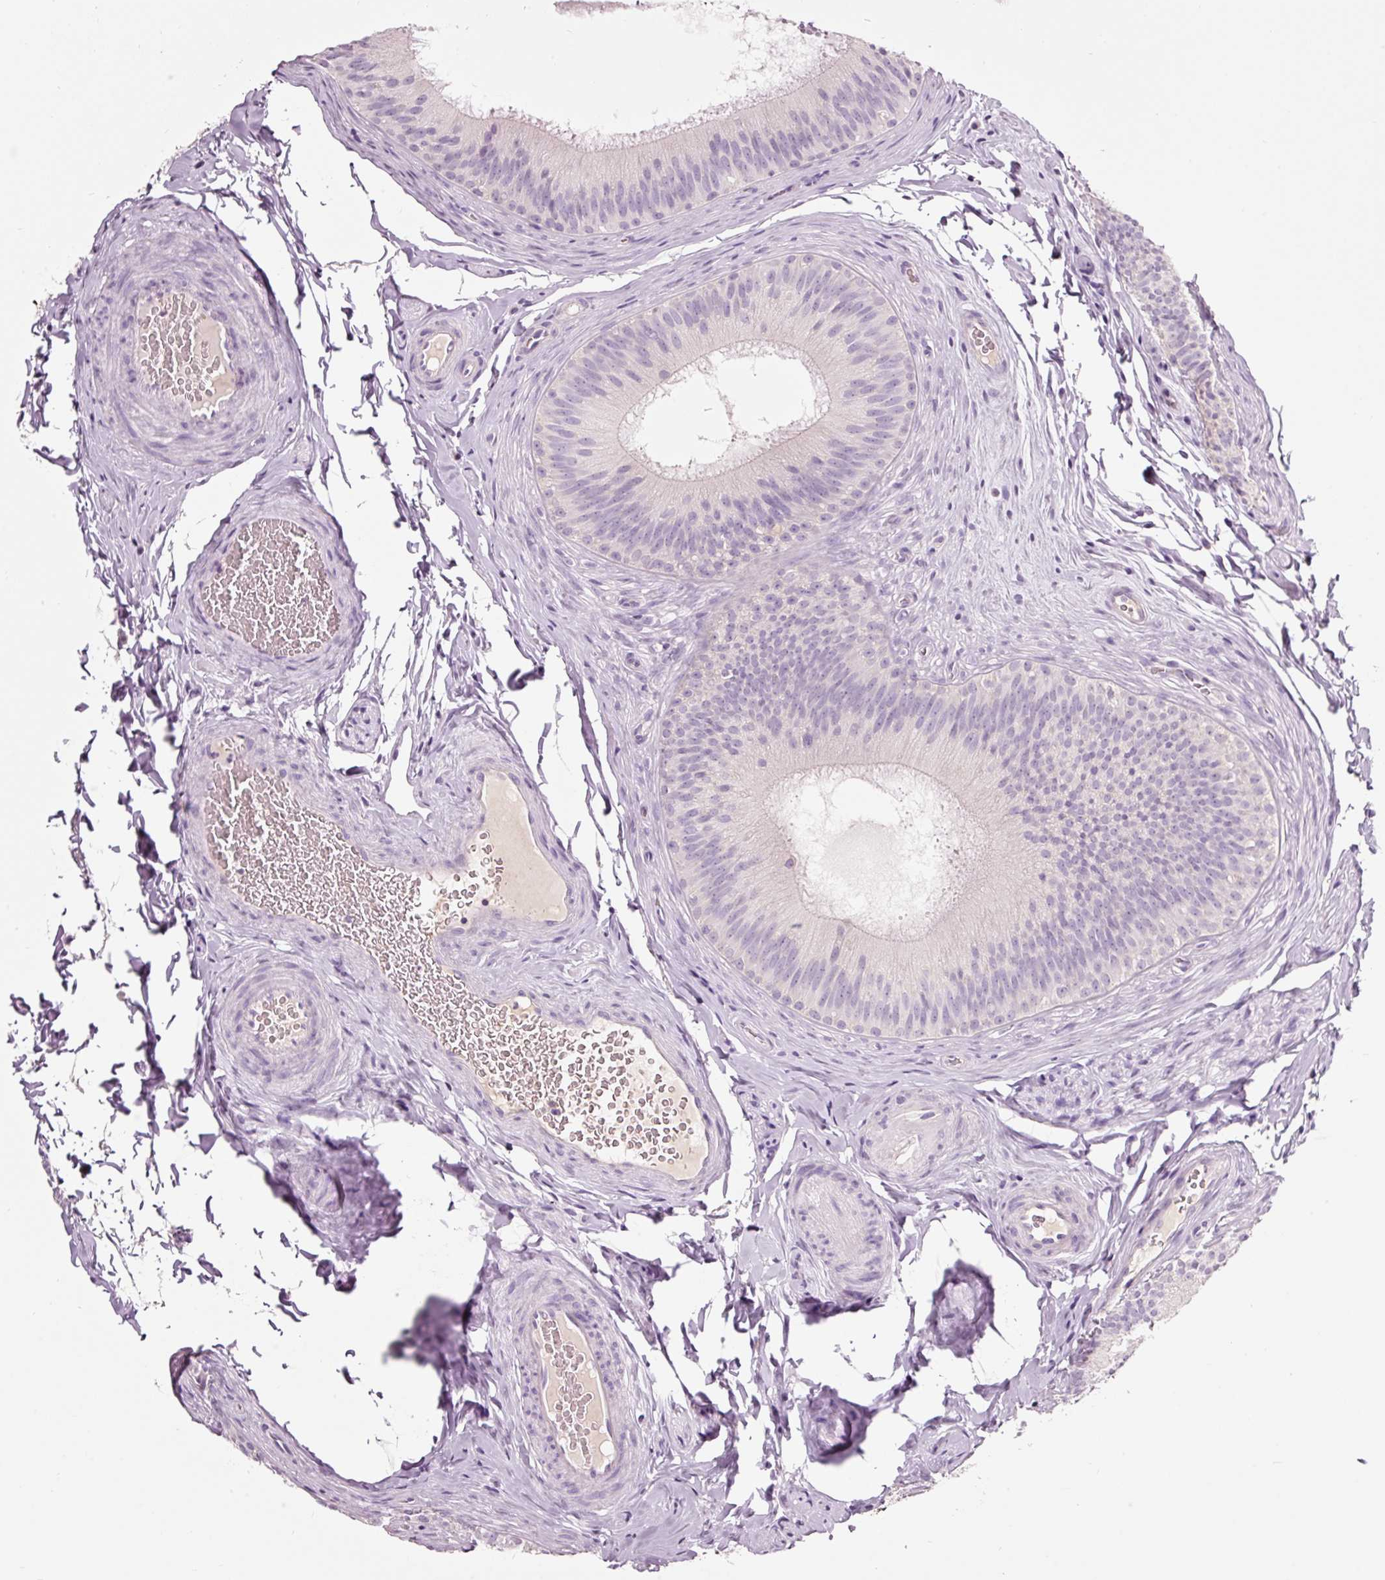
{"staining": {"intensity": "moderate", "quantity": "<25%", "location": "cytoplasmic/membranous"}, "tissue": "epididymis", "cell_type": "Glandular cells", "image_type": "normal", "snomed": [{"axis": "morphology", "description": "Normal tissue, NOS"}, {"axis": "topography", "description": "Epididymis"}], "caption": "Immunohistochemical staining of unremarkable human epididymis demonstrates low levels of moderate cytoplasmic/membranous expression in about <25% of glandular cells.", "gene": "LDHAL6B", "patient": {"sex": "male", "age": 24}}